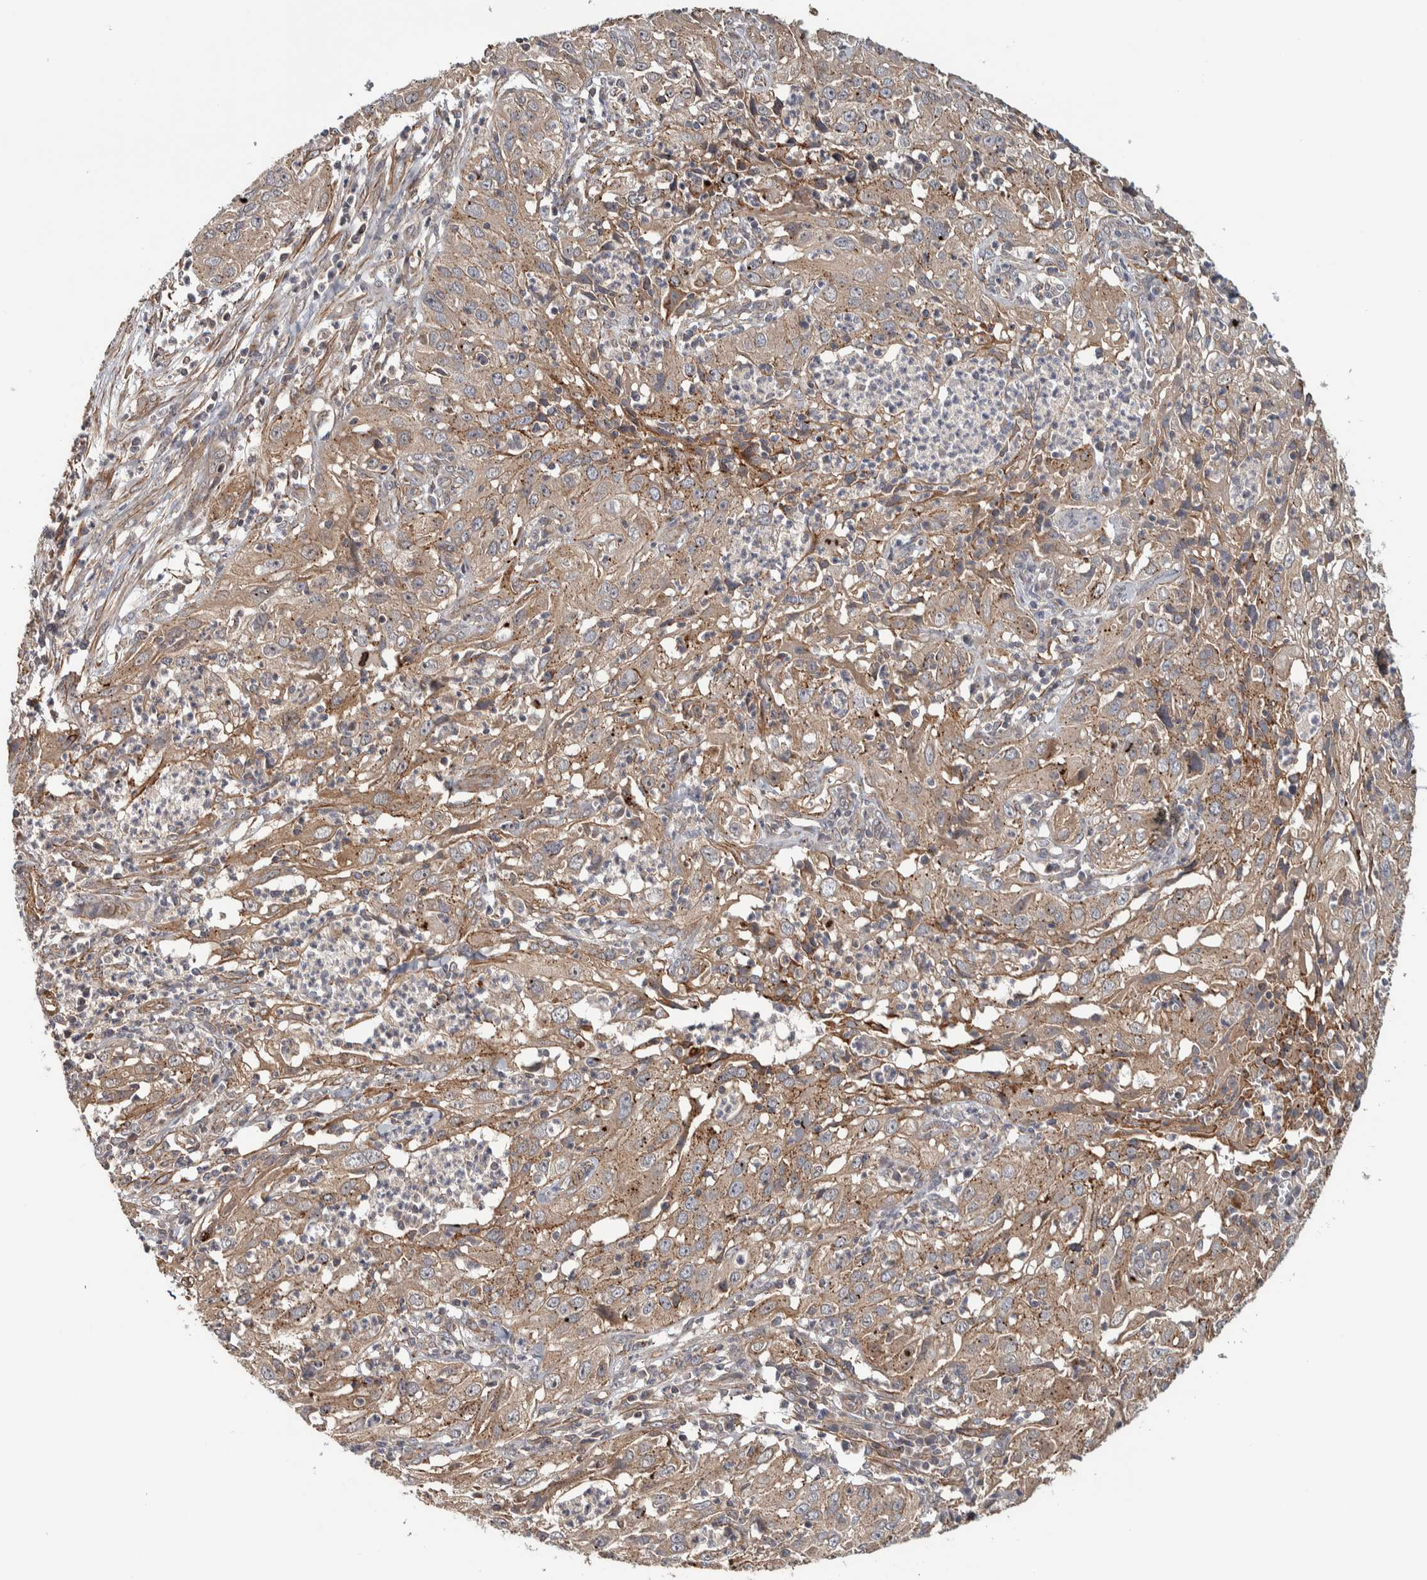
{"staining": {"intensity": "weak", "quantity": ">75%", "location": "cytoplasmic/membranous"}, "tissue": "cervical cancer", "cell_type": "Tumor cells", "image_type": "cancer", "snomed": [{"axis": "morphology", "description": "Squamous cell carcinoma, NOS"}, {"axis": "topography", "description": "Cervix"}], "caption": "The immunohistochemical stain shows weak cytoplasmic/membranous positivity in tumor cells of squamous cell carcinoma (cervical) tissue. (DAB = brown stain, brightfield microscopy at high magnification).", "gene": "CHMP4C", "patient": {"sex": "female", "age": 32}}